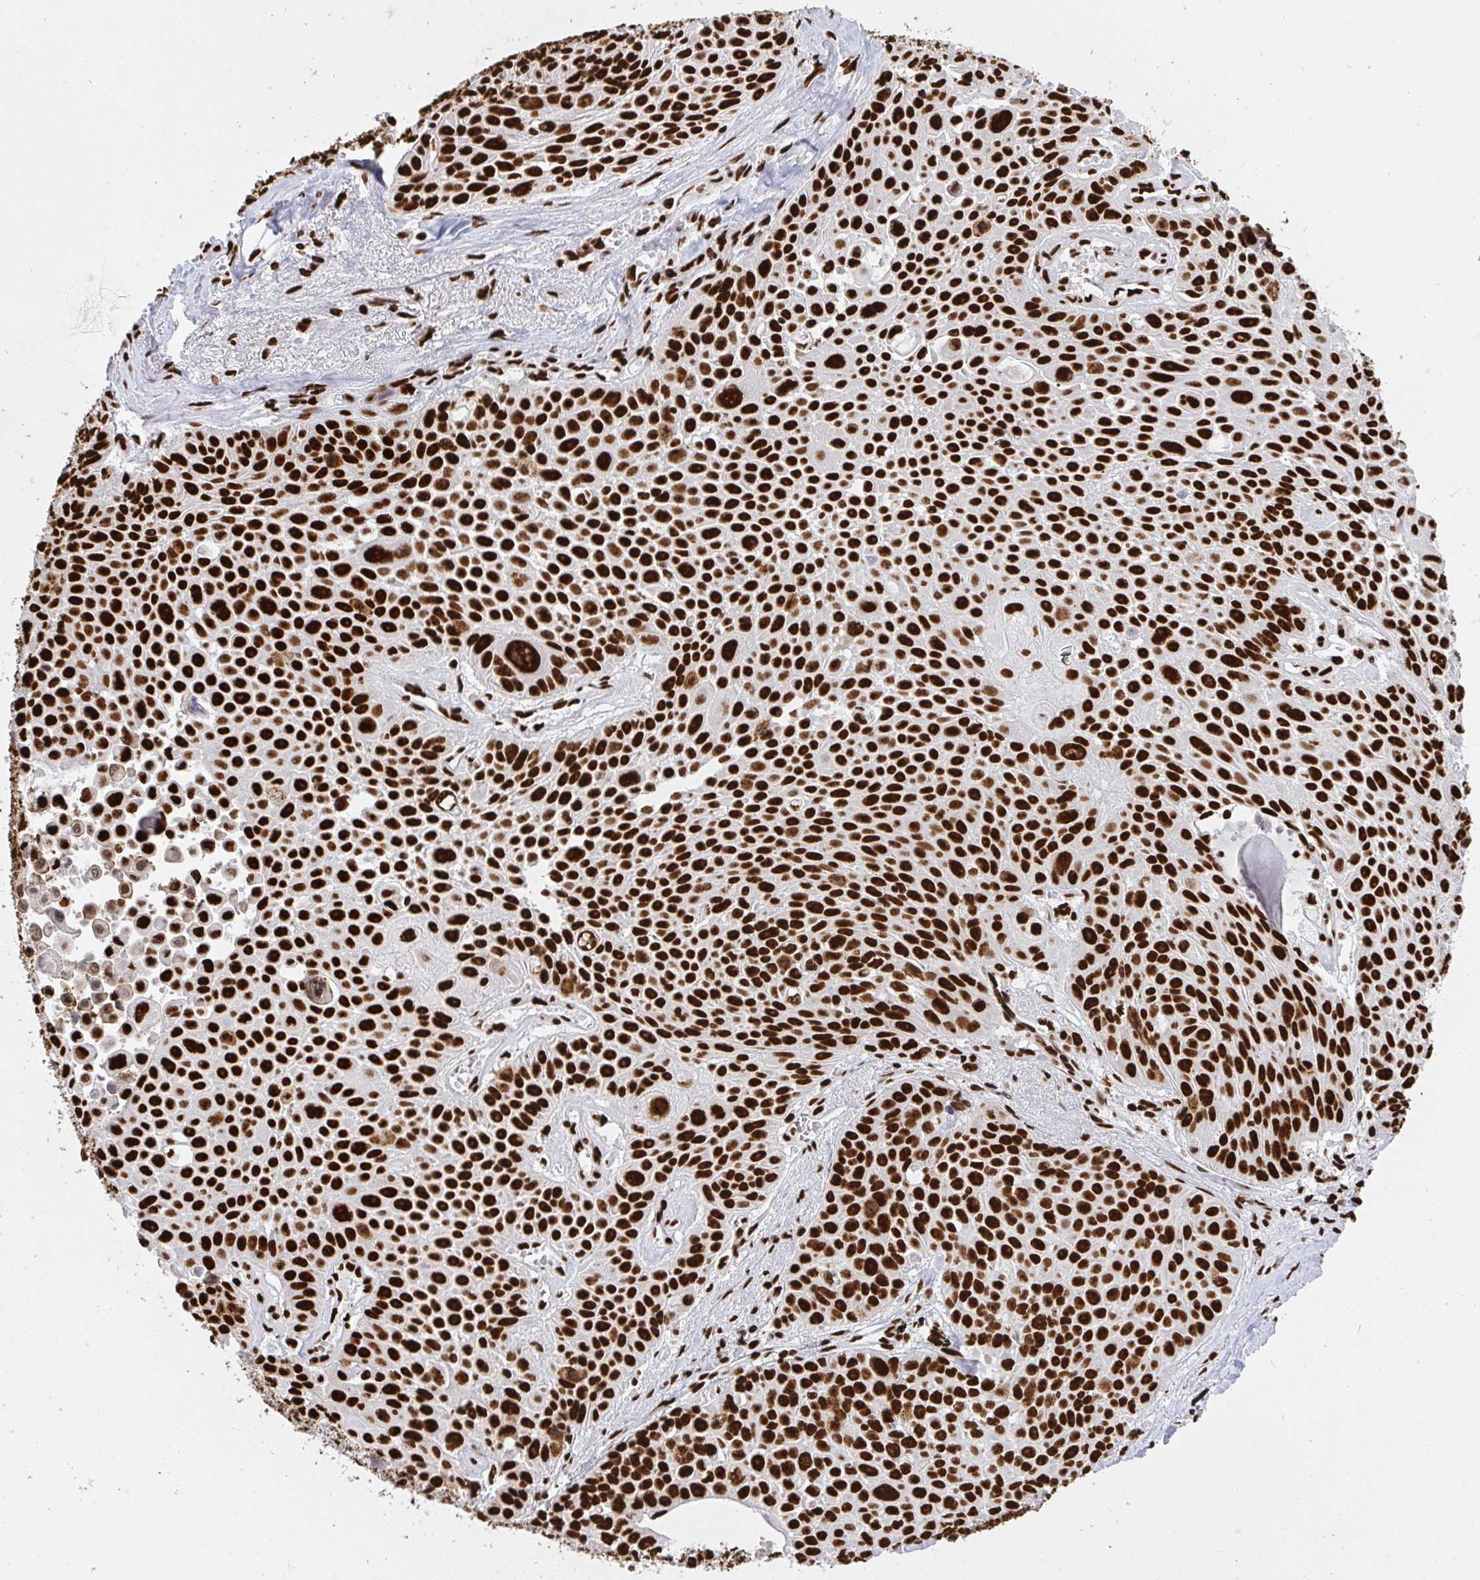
{"staining": {"intensity": "strong", "quantity": ">75%", "location": "nuclear"}, "tissue": "lung cancer", "cell_type": "Tumor cells", "image_type": "cancer", "snomed": [{"axis": "morphology", "description": "Squamous cell carcinoma, NOS"}, {"axis": "morphology", "description": "Squamous cell carcinoma, metastatic, NOS"}, {"axis": "topography", "description": "Lymph node"}, {"axis": "topography", "description": "Lung"}], "caption": "Lung cancer stained with IHC reveals strong nuclear expression in approximately >75% of tumor cells.", "gene": "HNRNPL", "patient": {"sex": "female", "age": 62}}